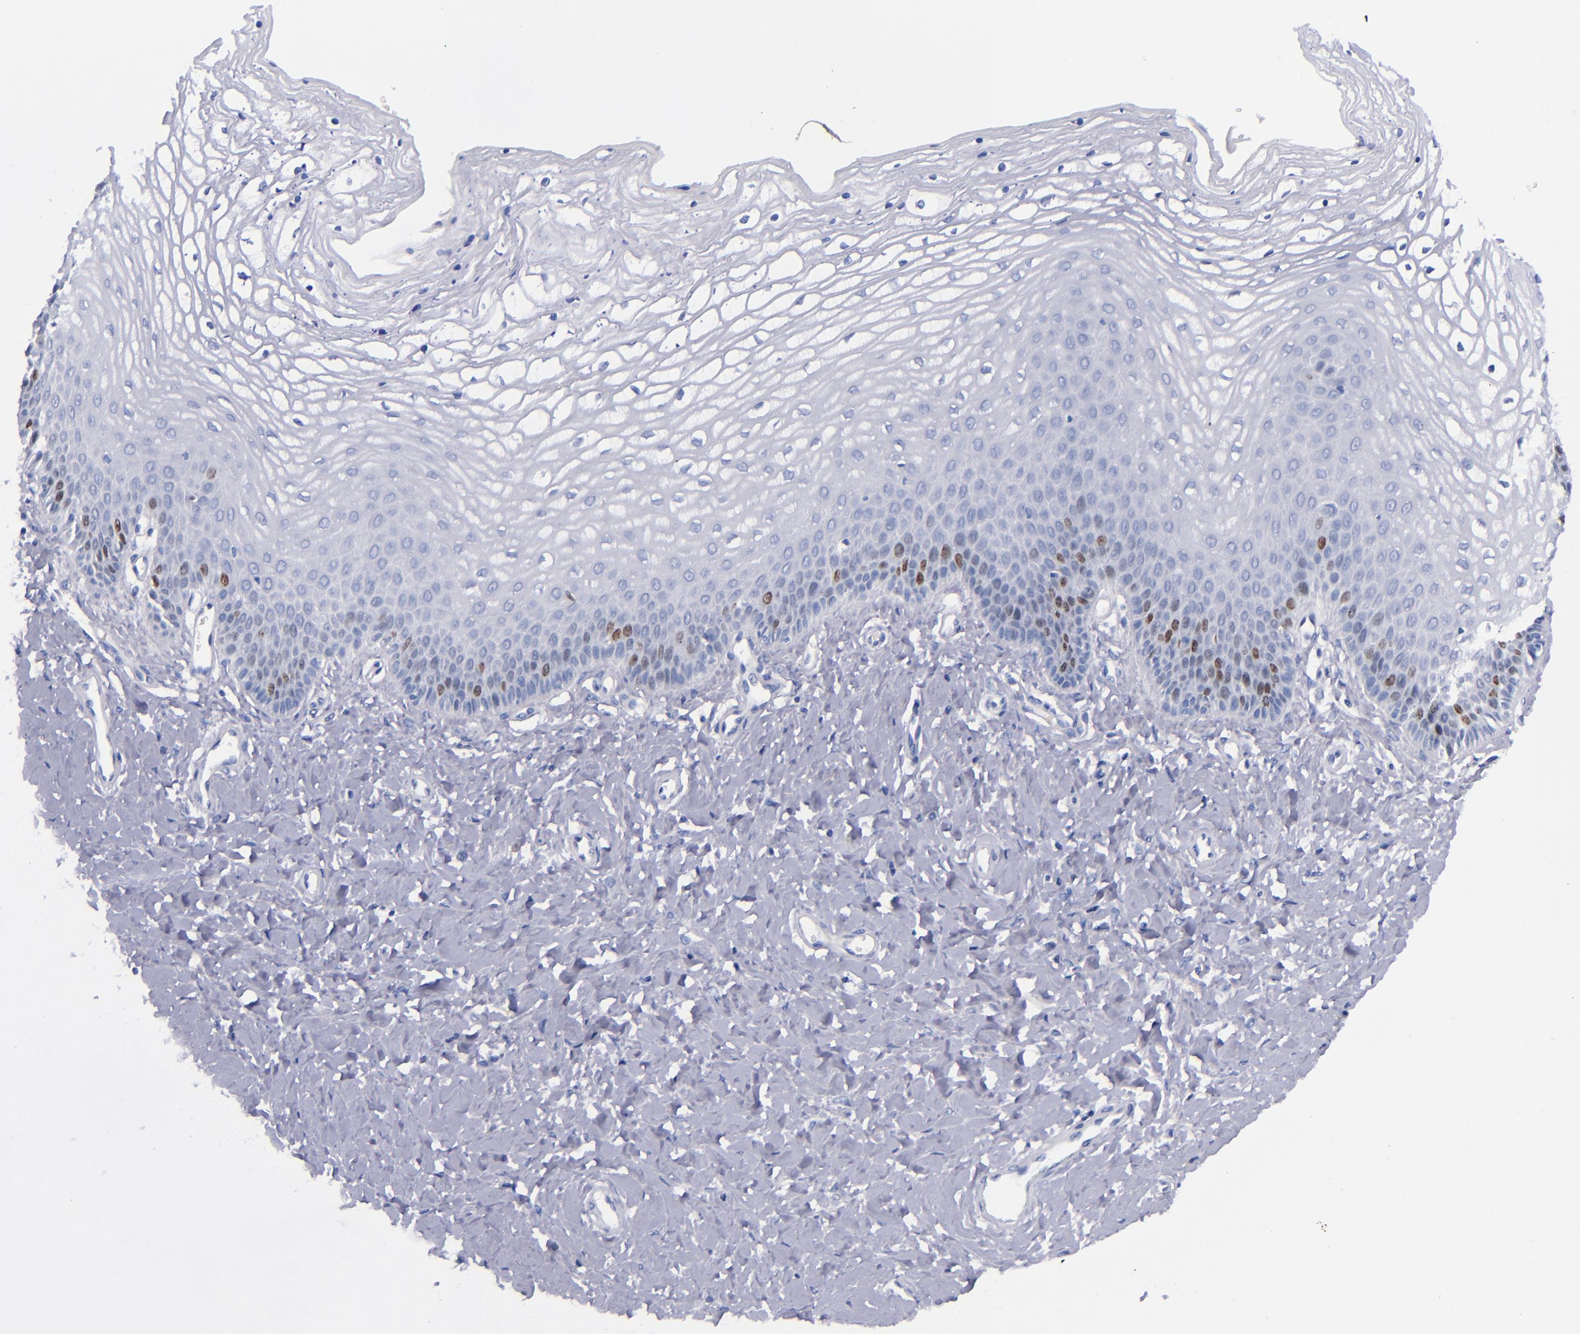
{"staining": {"intensity": "moderate", "quantity": "<25%", "location": "nuclear"}, "tissue": "vagina", "cell_type": "Squamous epithelial cells", "image_type": "normal", "snomed": [{"axis": "morphology", "description": "Normal tissue, NOS"}, {"axis": "topography", "description": "Vagina"}], "caption": "Brown immunohistochemical staining in normal vagina shows moderate nuclear staining in about <25% of squamous epithelial cells. The staining was performed using DAB to visualize the protein expression in brown, while the nuclei were stained in blue with hematoxylin (Magnification: 20x).", "gene": "MCM7", "patient": {"sex": "female", "age": 68}}